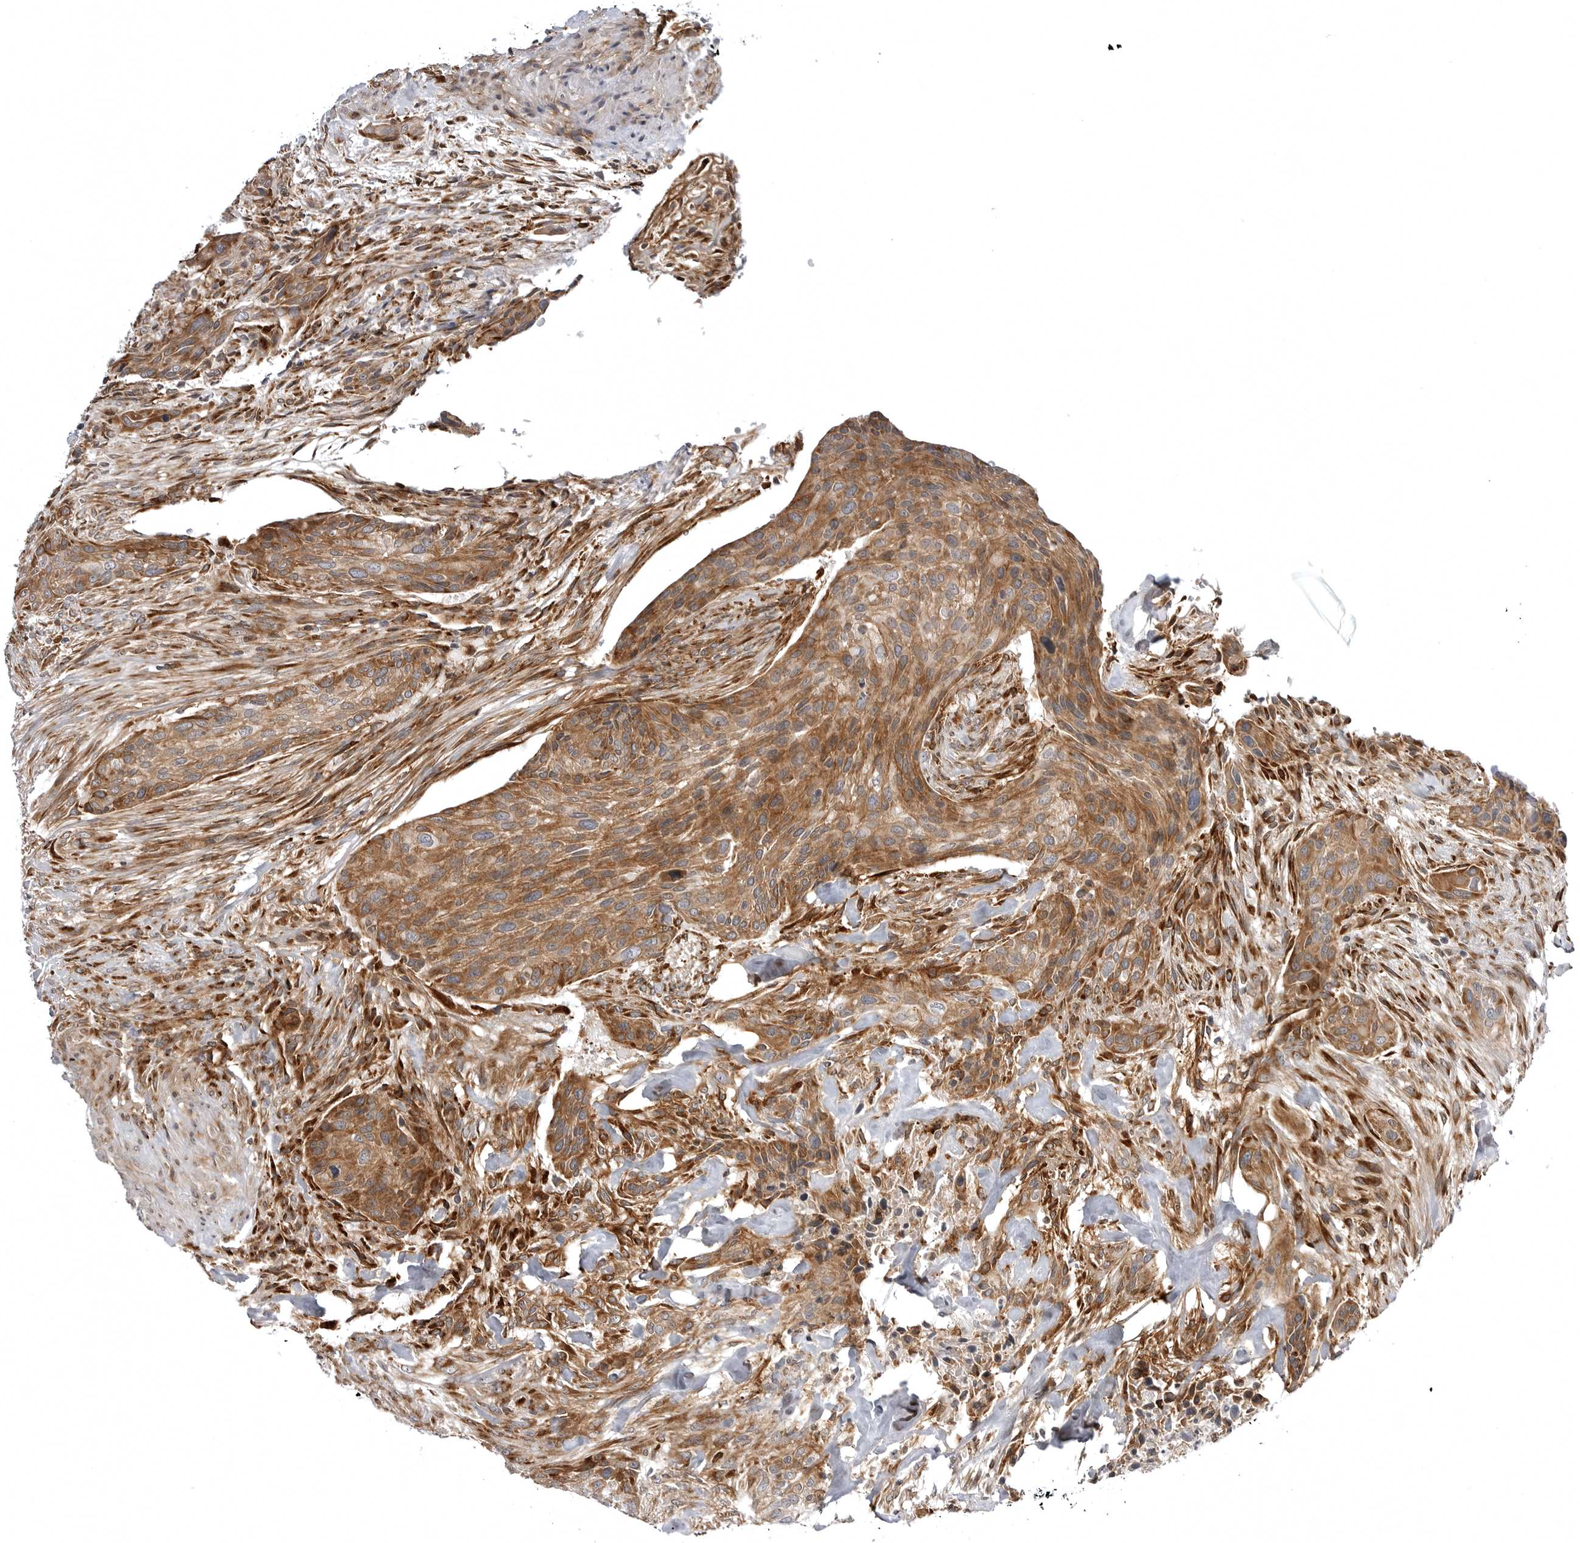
{"staining": {"intensity": "moderate", "quantity": ">75%", "location": "cytoplasmic/membranous"}, "tissue": "urothelial cancer", "cell_type": "Tumor cells", "image_type": "cancer", "snomed": [{"axis": "morphology", "description": "Urothelial carcinoma, High grade"}, {"axis": "topography", "description": "Urinary bladder"}], "caption": "Urothelial carcinoma (high-grade) stained for a protein (brown) shows moderate cytoplasmic/membranous positive positivity in about >75% of tumor cells.", "gene": "ARL5A", "patient": {"sex": "male", "age": 35}}